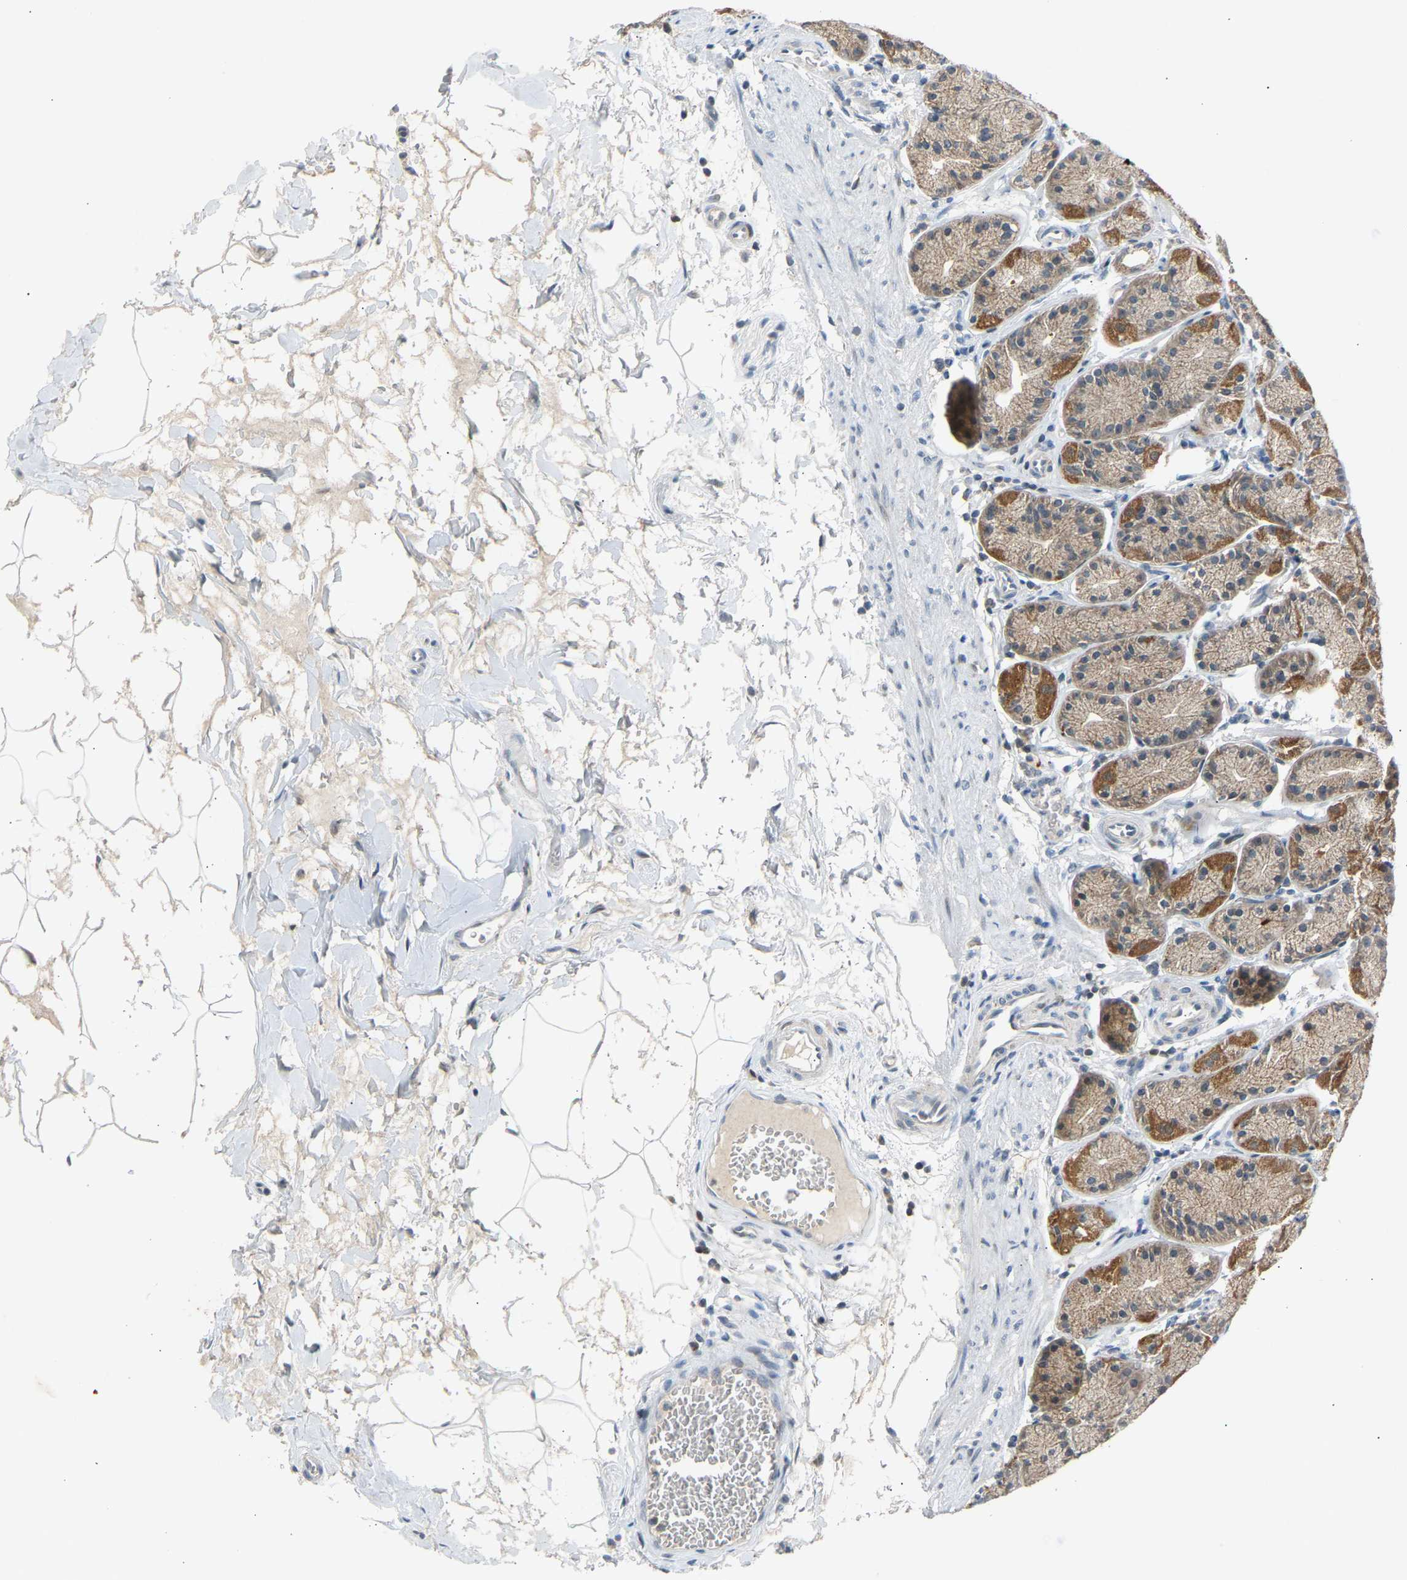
{"staining": {"intensity": "strong", "quantity": "<25%", "location": "cytoplasmic/membranous"}, "tissue": "stomach", "cell_type": "Glandular cells", "image_type": "normal", "snomed": [{"axis": "morphology", "description": "Normal tissue, NOS"}, {"axis": "topography", "description": "Stomach"}], "caption": "A high-resolution histopathology image shows immunohistochemistry (IHC) staining of normal stomach, which displays strong cytoplasmic/membranous staining in approximately <25% of glandular cells. (brown staining indicates protein expression, while blue staining denotes nuclei).", "gene": "SLIRP", "patient": {"sex": "male", "age": 42}}